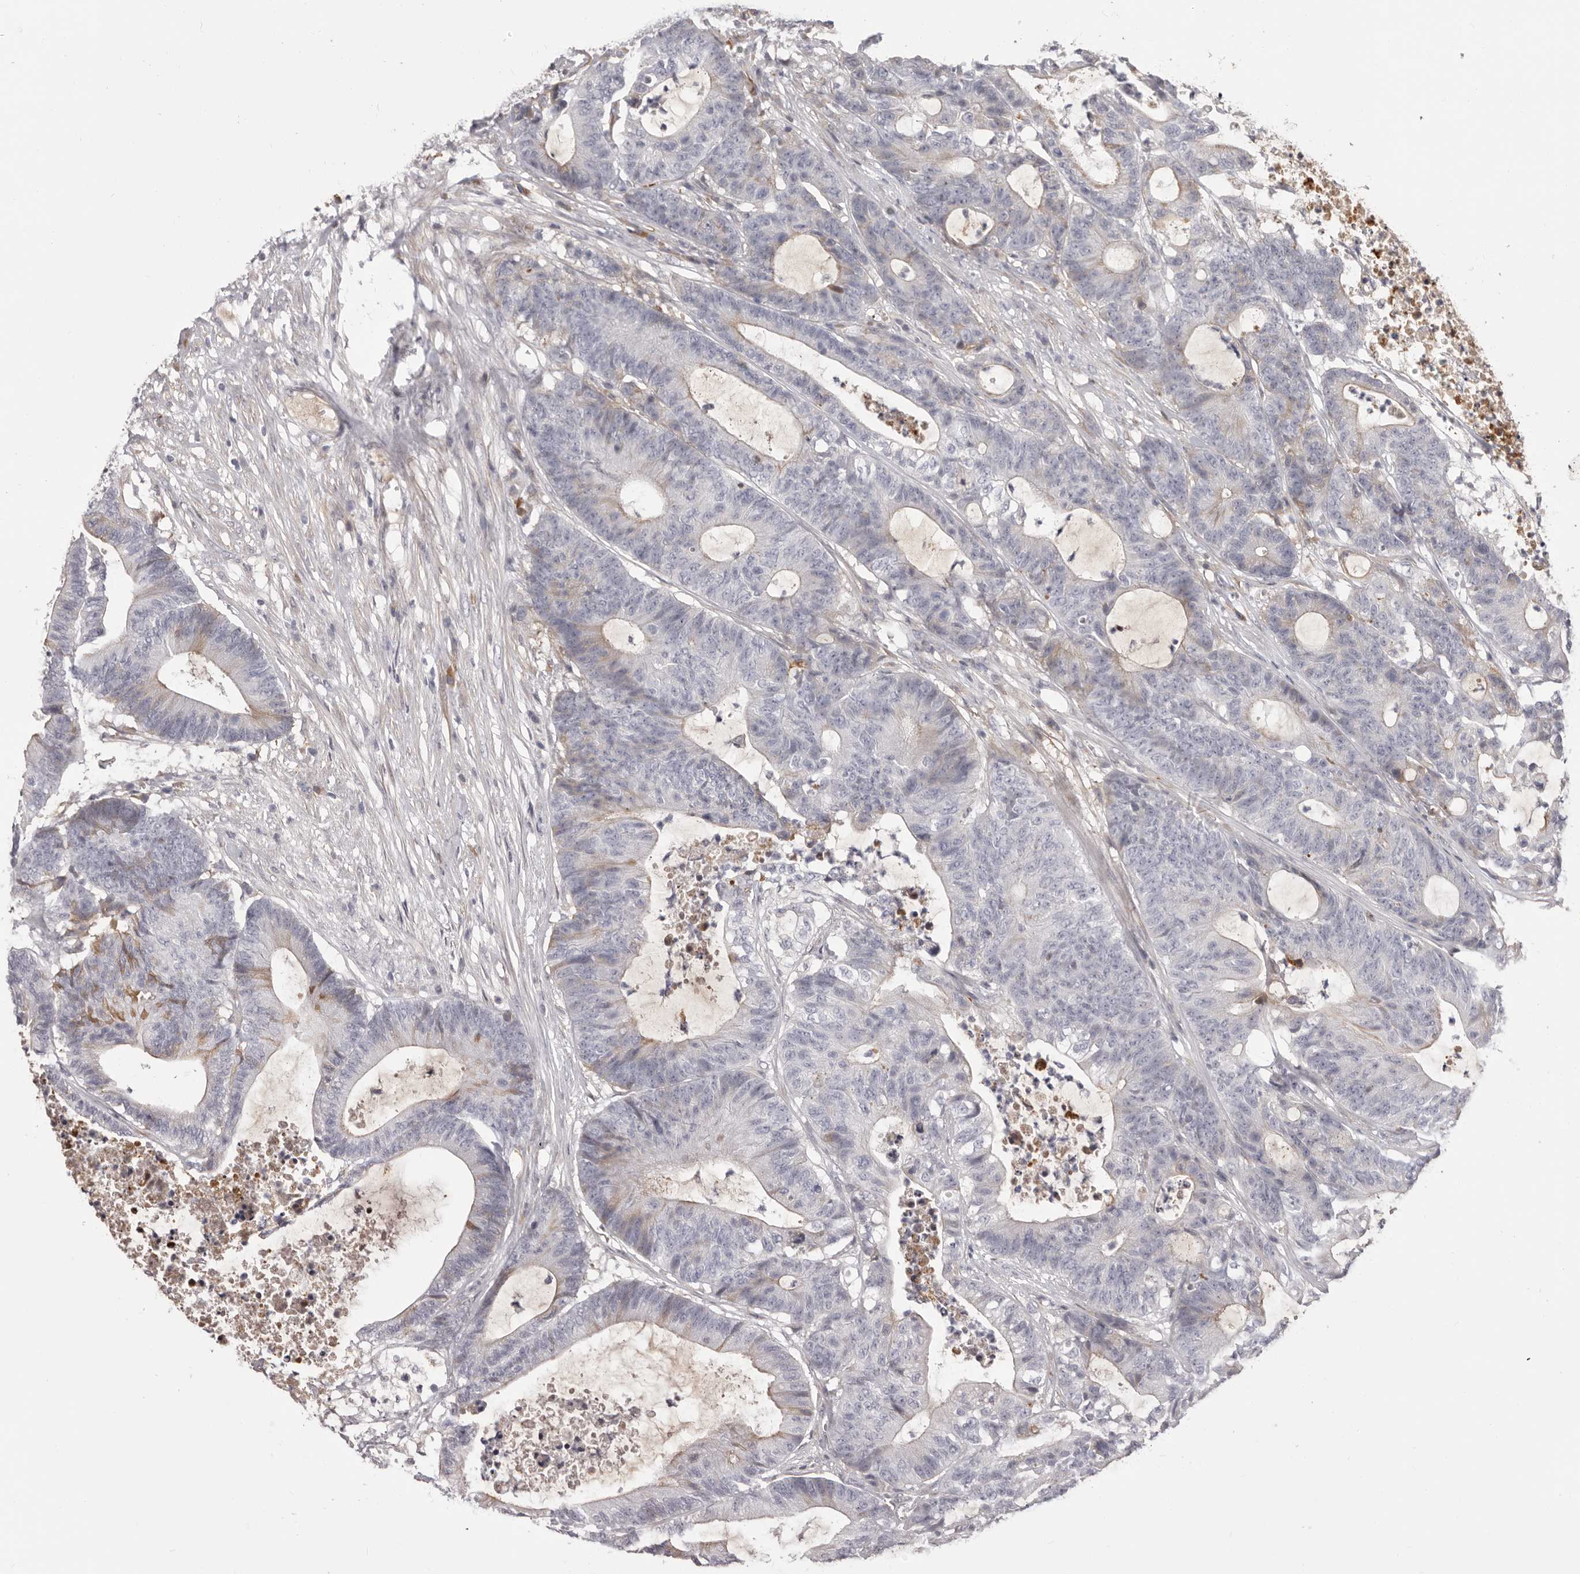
{"staining": {"intensity": "weak", "quantity": "<25%", "location": "cytoplasmic/membranous"}, "tissue": "colorectal cancer", "cell_type": "Tumor cells", "image_type": "cancer", "snomed": [{"axis": "morphology", "description": "Adenocarcinoma, NOS"}, {"axis": "topography", "description": "Colon"}], "caption": "A micrograph of human adenocarcinoma (colorectal) is negative for staining in tumor cells.", "gene": "OTUD3", "patient": {"sex": "female", "age": 84}}